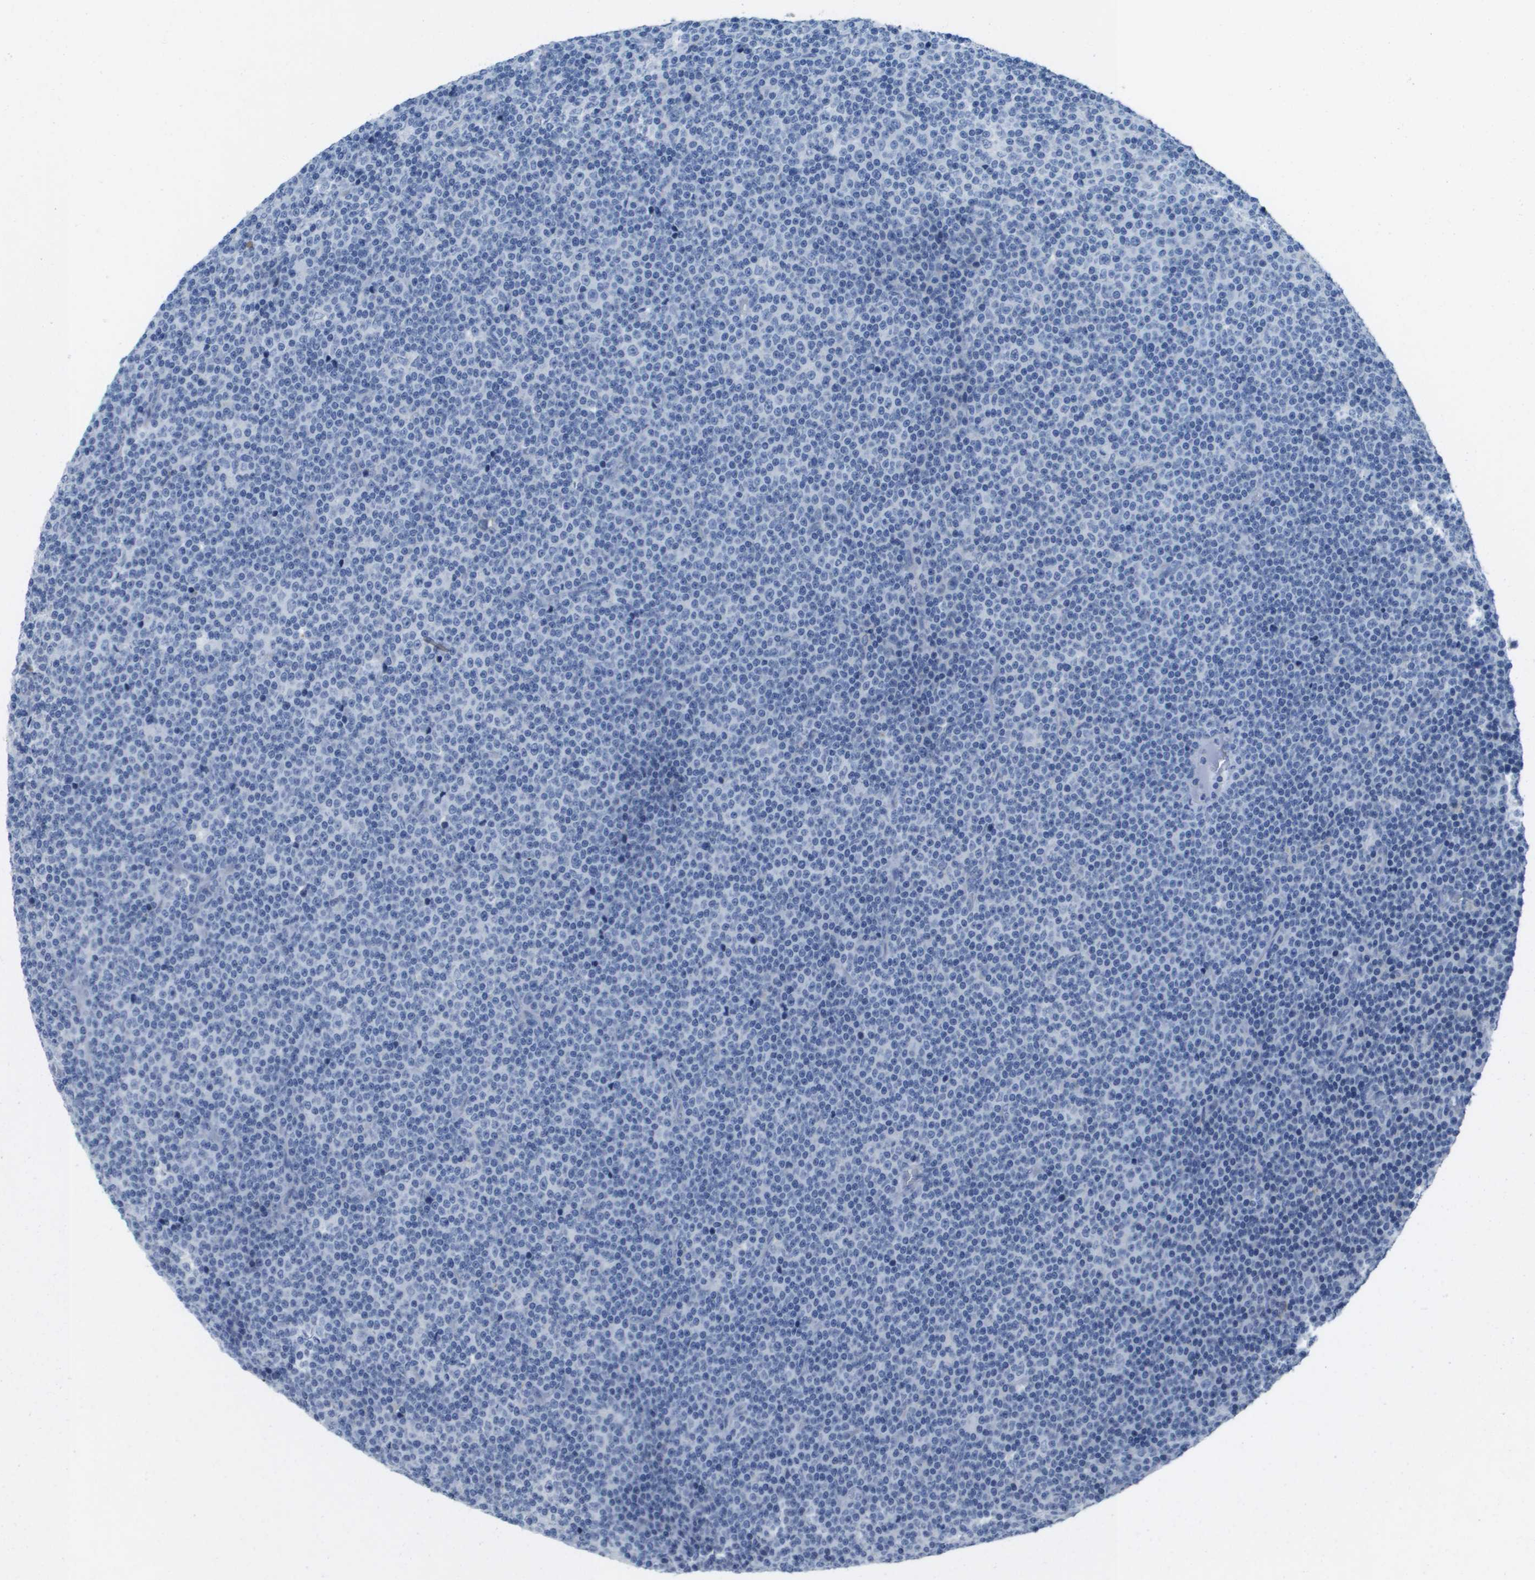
{"staining": {"intensity": "negative", "quantity": "none", "location": "none"}, "tissue": "lymphoma", "cell_type": "Tumor cells", "image_type": "cancer", "snomed": [{"axis": "morphology", "description": "Malignant lymphoma, non-Hodgkin's type, Low grade"}, {"axis": "topography", "description": "Lymph node"}], "caption": "This histopathology image is of lymphoma stained with immunohistochemistry (IHC) to label a protein in brown with the nuclei are counter-stained blue. There is no expression in tumor cells.", "gene": "NCS1", "patient": {"sex": "female", "age": 67}}